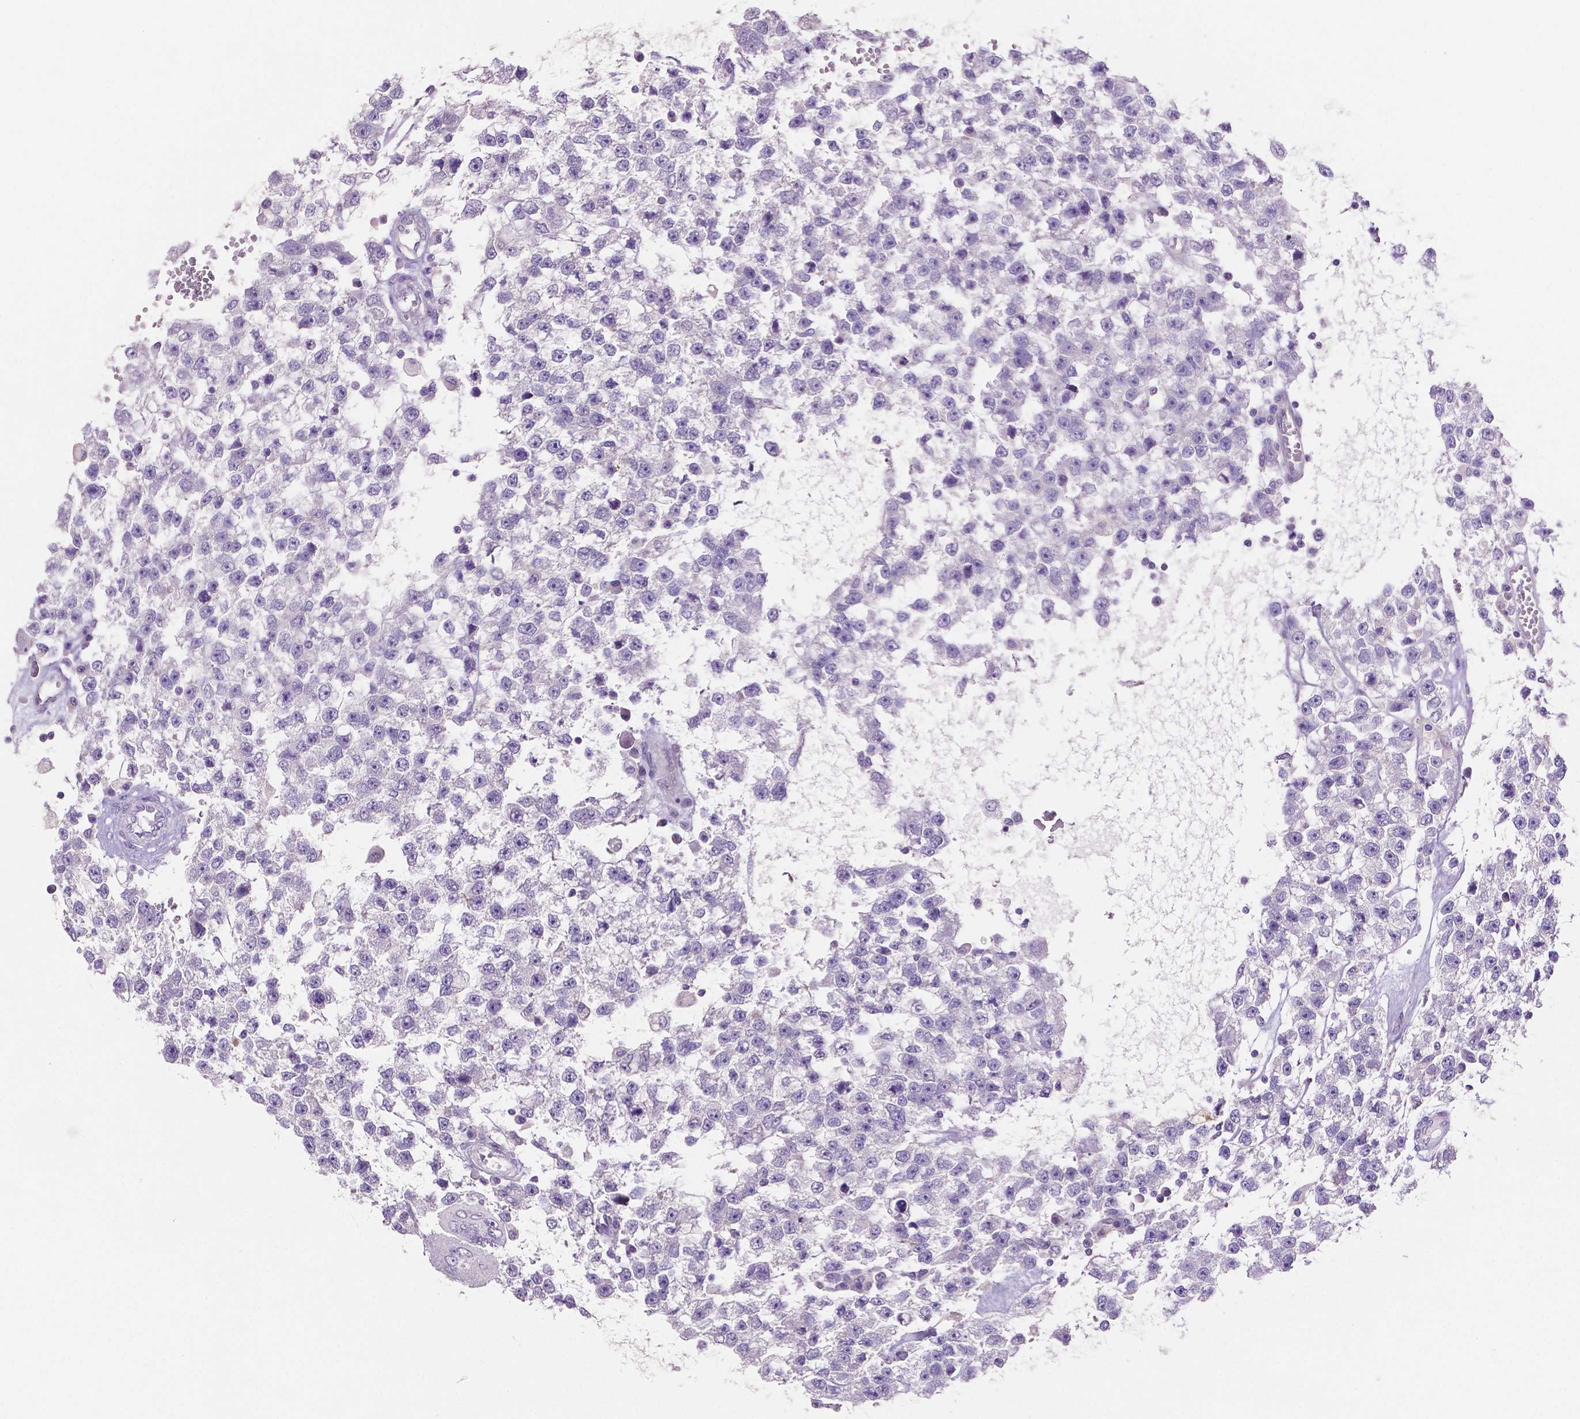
{"staining": {"intensity": "negative", "quantity": "none", "location": "none"}, "tissue": "testis cancer", "cell_type": "Tumor cells", "image_type": "cancer", "snomed": [{"axis": "morphology", "description": "Seminoma, NOS"}, {"axis": "topography", "description": "Testis"}], "caption": "A photomicrograph of testis cancer stained for a protein displays no brown staining in tumor cells.", "gene": "MMP9", "patient": {"sex": "male", "age": 34}}